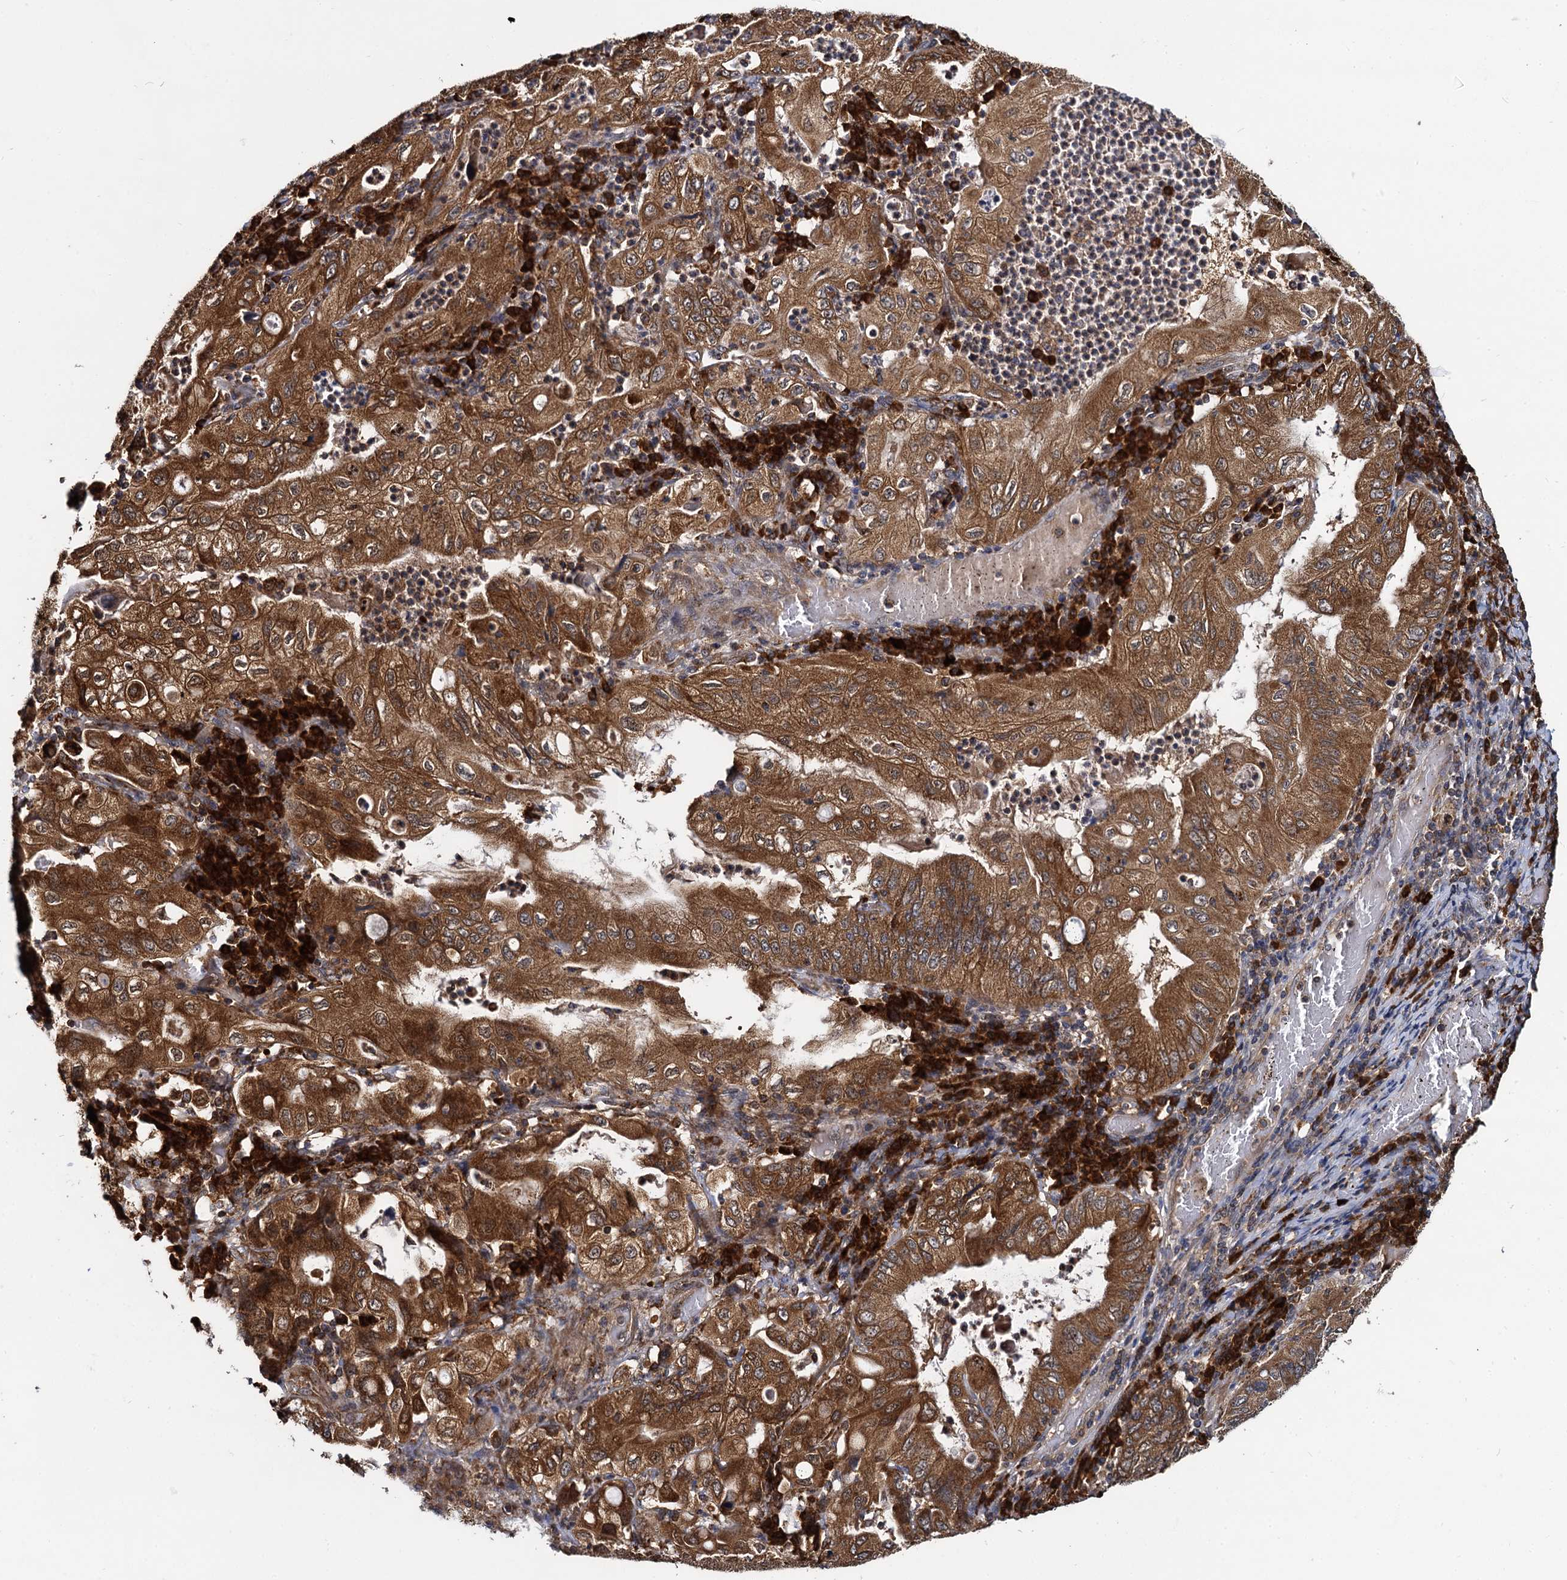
{"staining": {"intensity": "strong", "quantity": ">75%", "location": "cytoplasmic/membranous"}, "tissue": "stomach cancer", "cell_type": "Tumor cells", "image_type": "cancer", "snomed": [{"axis": "morphology", "description": "Normal tissue, NOS"}, {"axis": "morphology", "description": "Adenocarcinoma, NOS"}, {"axis": "topography", "description": "Esophagus"}, {"axis": "topography", "description": "Stomach, upper"}, {"axis": "topography", "description": "Peripheral nerve tissue"}], "caption": "Stomach cancer was stained to show a protein in brown. There is high levels of strong cytoplasmic/membranous staining in about >75% of tumor cells.", "gene": "UFM1", "patient": {"sex": "male", "age": 62}}